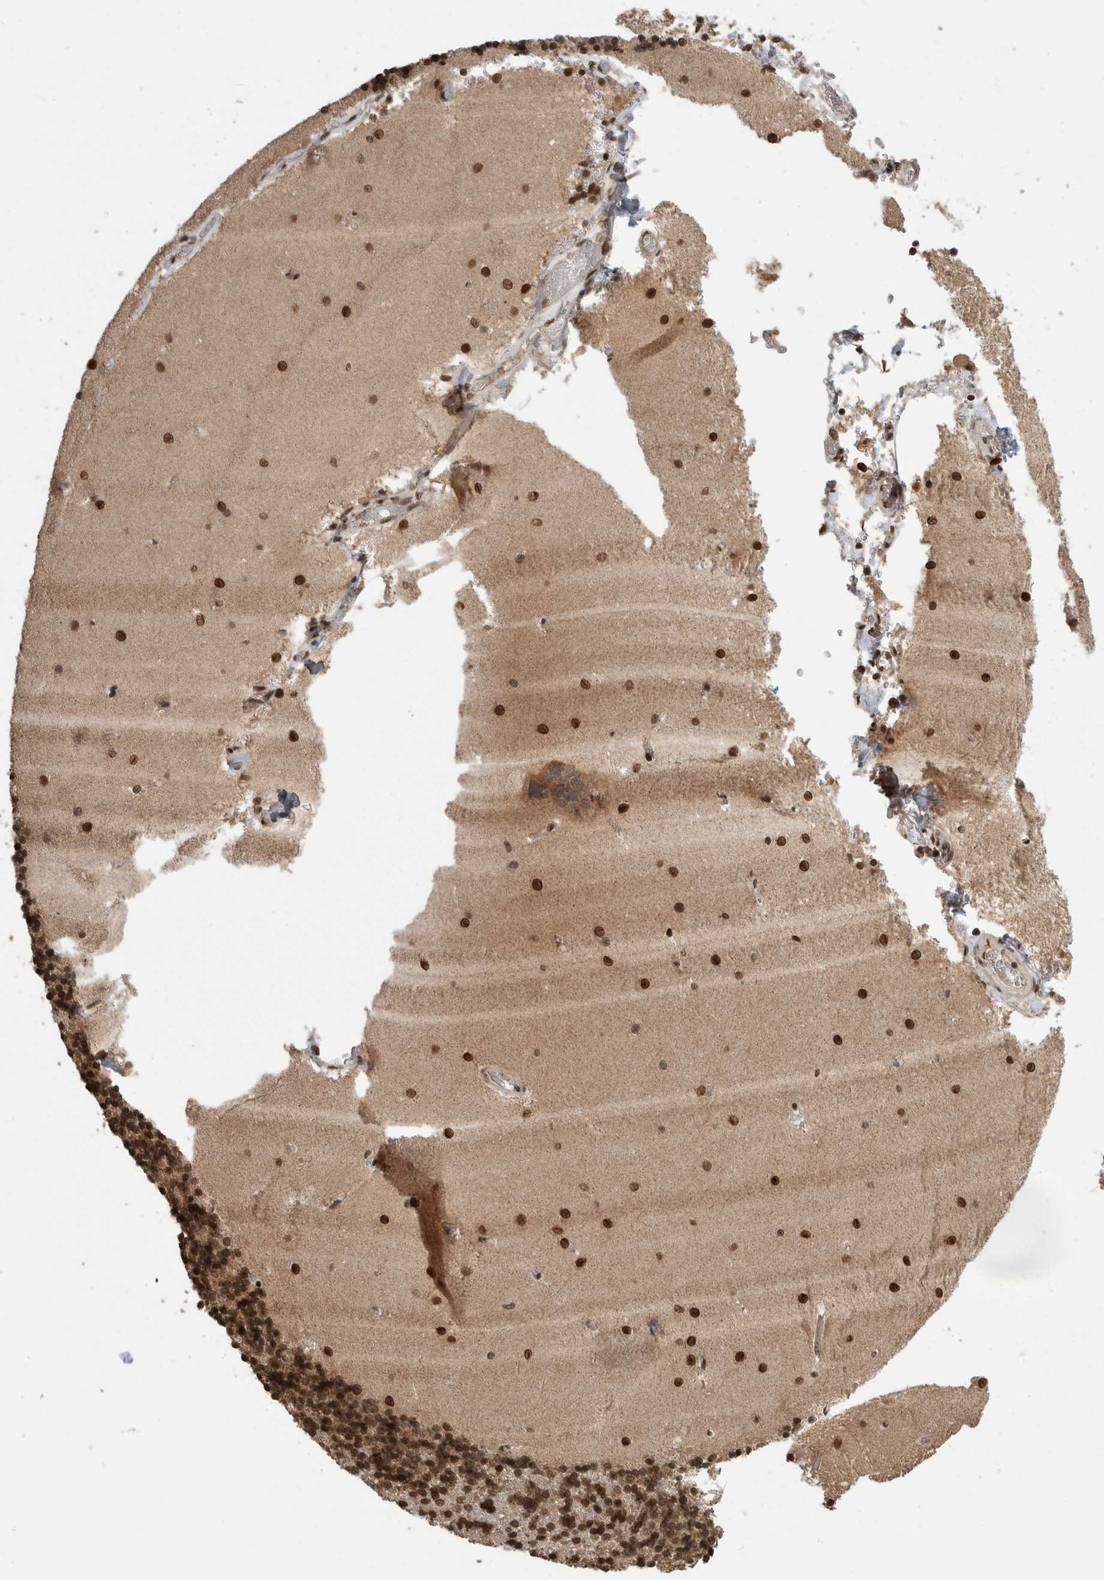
{"staining": {"intensity": "moderate", "quantity": ">75%", "location": "nuclear"}, "tissue": "cerebellum", "cell_type": "Cells in granular layer", "image_type": "normal", "snomed": [{"axis": "morphology", "description": "Normal tissue, NOS"}, {"axis": "topography", "description": "Cerebellum"}], "caption": "A micrograph of human cerebellum stained for a protein displays moderate nuclear brown staining in cells in granular layer. The staining is performed using DAB brown chromogen to label protein expression. The nuclei are counter-stained blue using hematoxylin.", "gene": "CPSF2", "patient": {"sex": "male", "age": 37}}